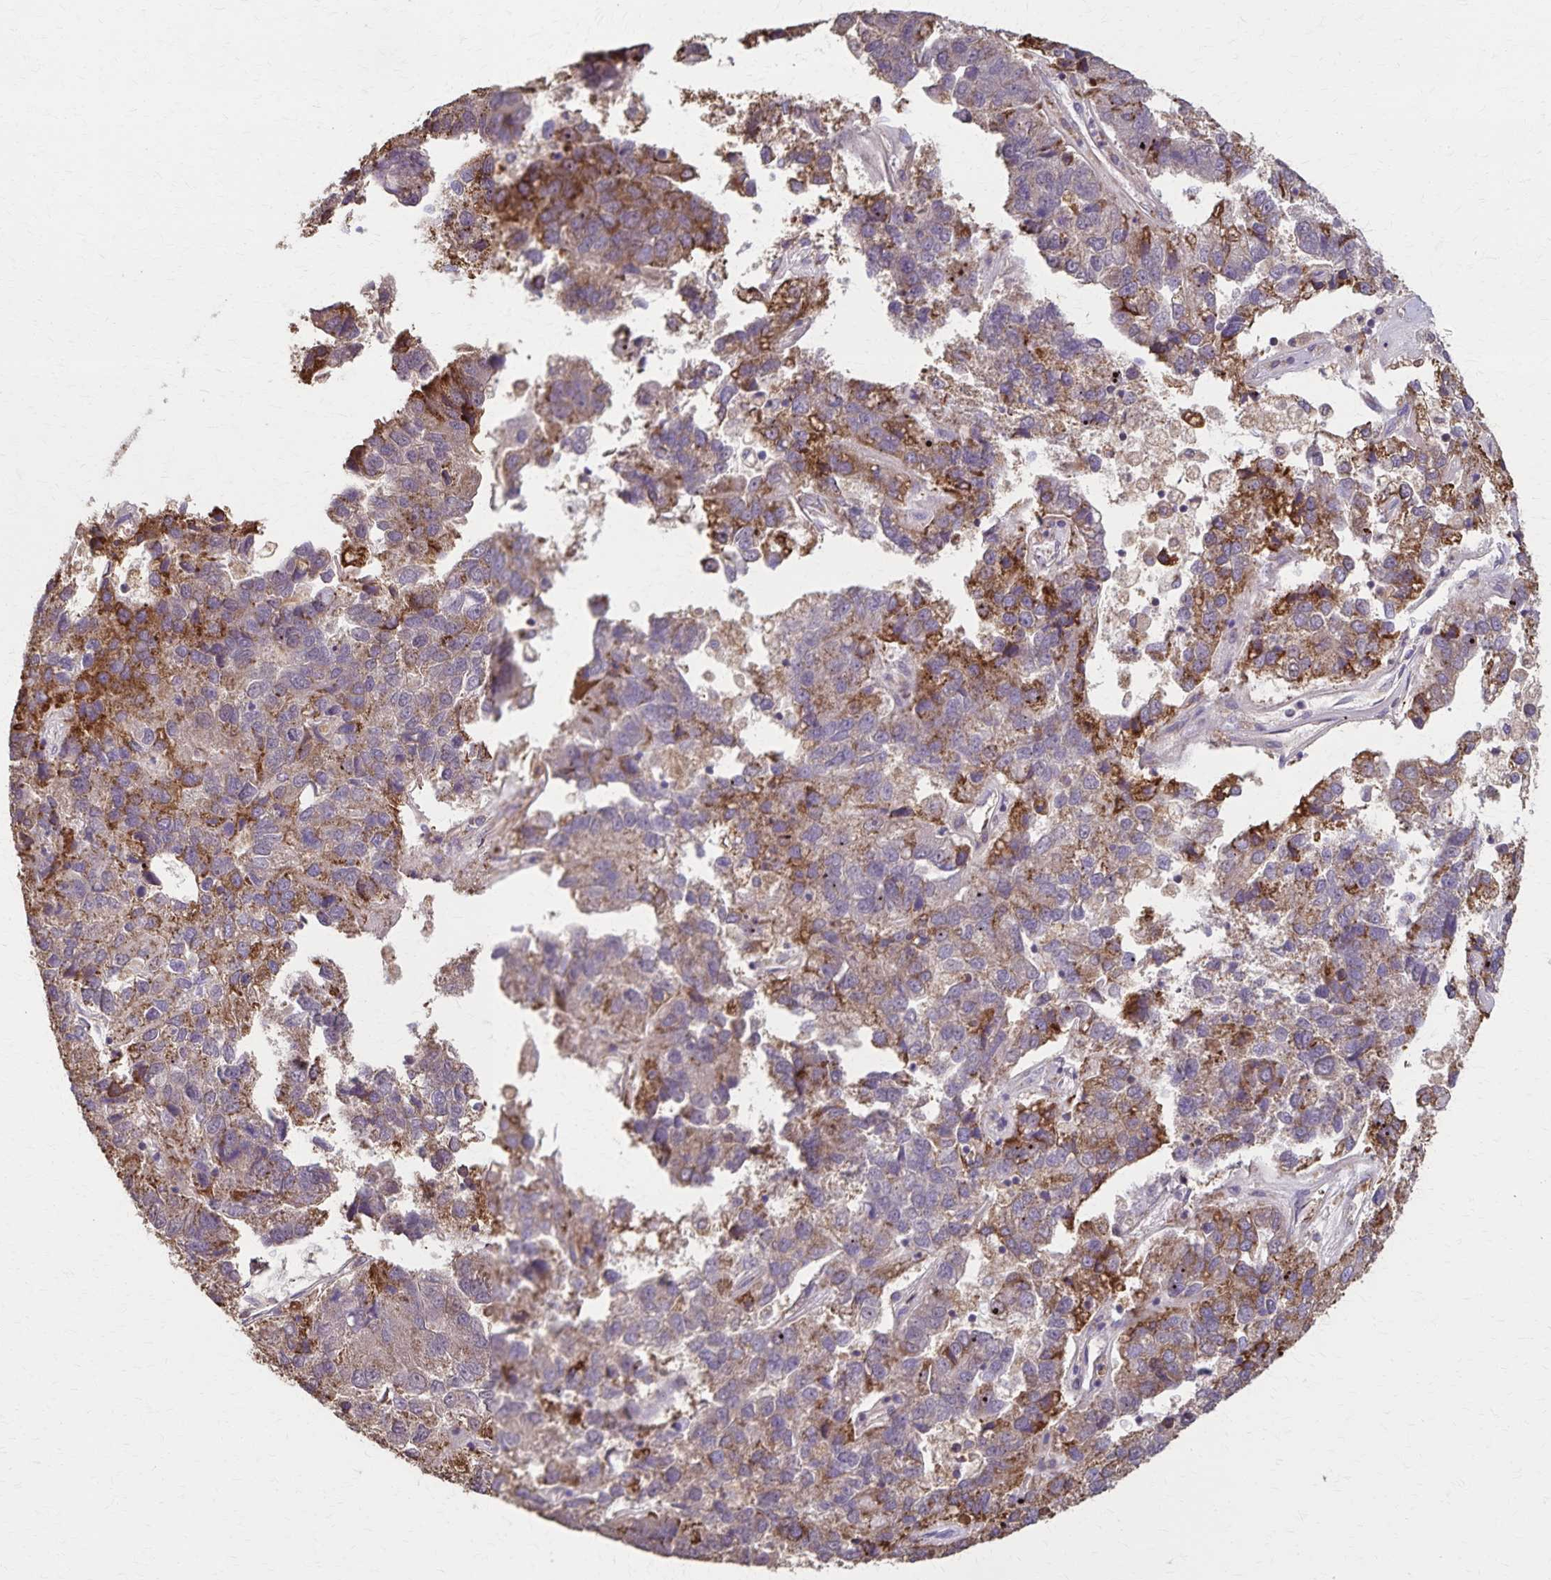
{"staining": {"intensity": "moderate", "quantity": ">75%", "location": "cytoplasmic/membranous"}, "tissue": "pancreatic cancer", "cell_type": "Tumor cells", "image_type": "cancer", "snomed": [{"axis": "morphology", "description": "Adenocarcinoma, NOS"}, {"axis": "topography", "description": "Pancreas"}], "caption": "Immunohistochemical staining of human pancreatic adenocarcinoma displays moderate cytoplasmic/membranous protein expression in approximately >75% of tumor cells.", "gene": "RNF10", "patient": {"sex": "female", "age": 61}}